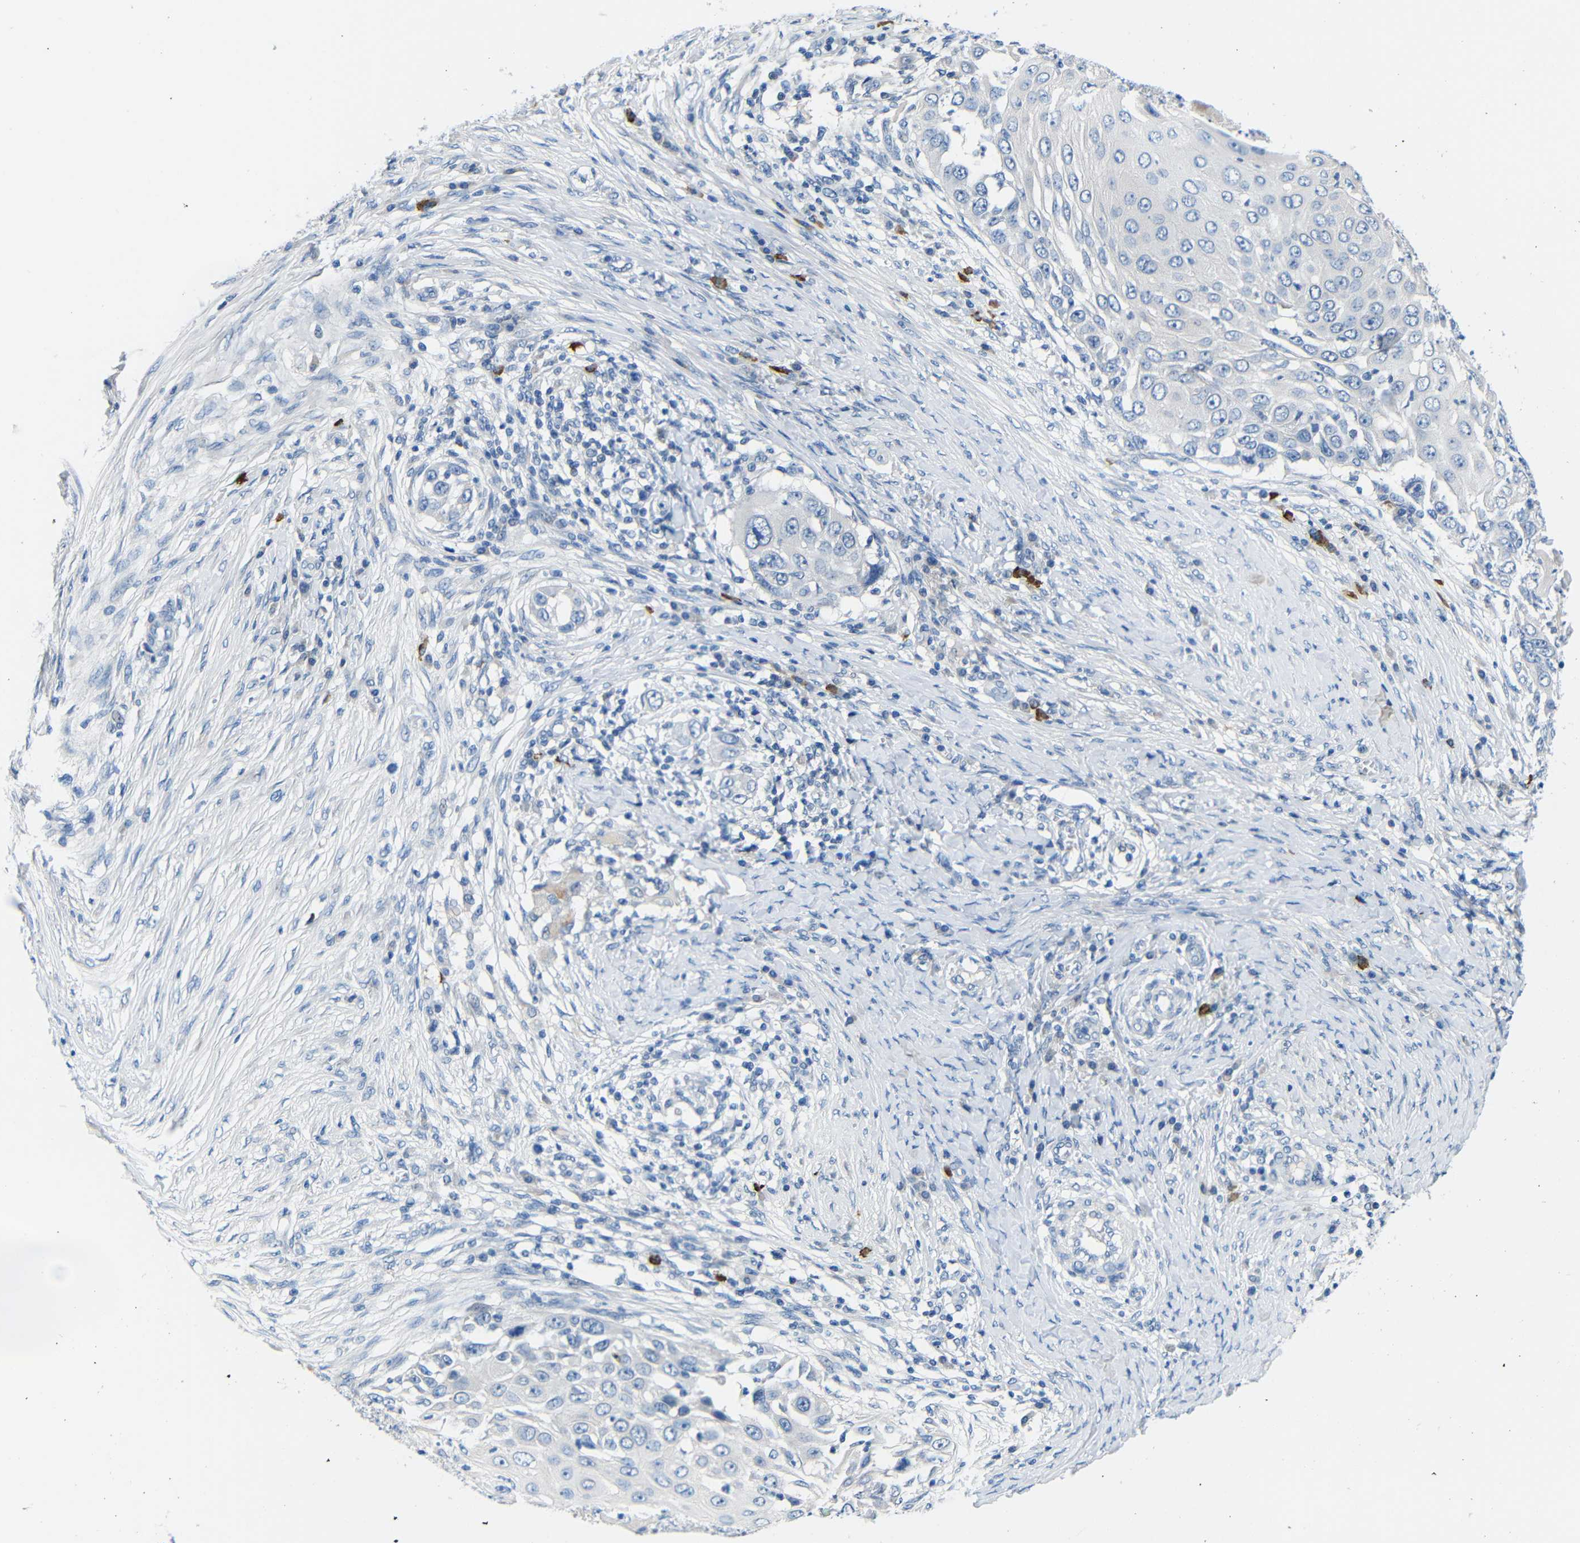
{"staining": {"intensity": "negative", "quantity": "none", "location": "none"}, "tissue": "skin cancer", "cell_type": "Tumor cells", "image_type": "cancer", "snomed": [{"axis": "morphology", "description": "Squamous cell carcinoma, NOS"}, {"axis": "topography", "description": "Skin"}], "caption": "Image shows no protein expression in tumor cells of squamous cell carcinoma (skin) tissue.", "gene": "NEGR1", "patient": {"sex": "female", "age": 44}}